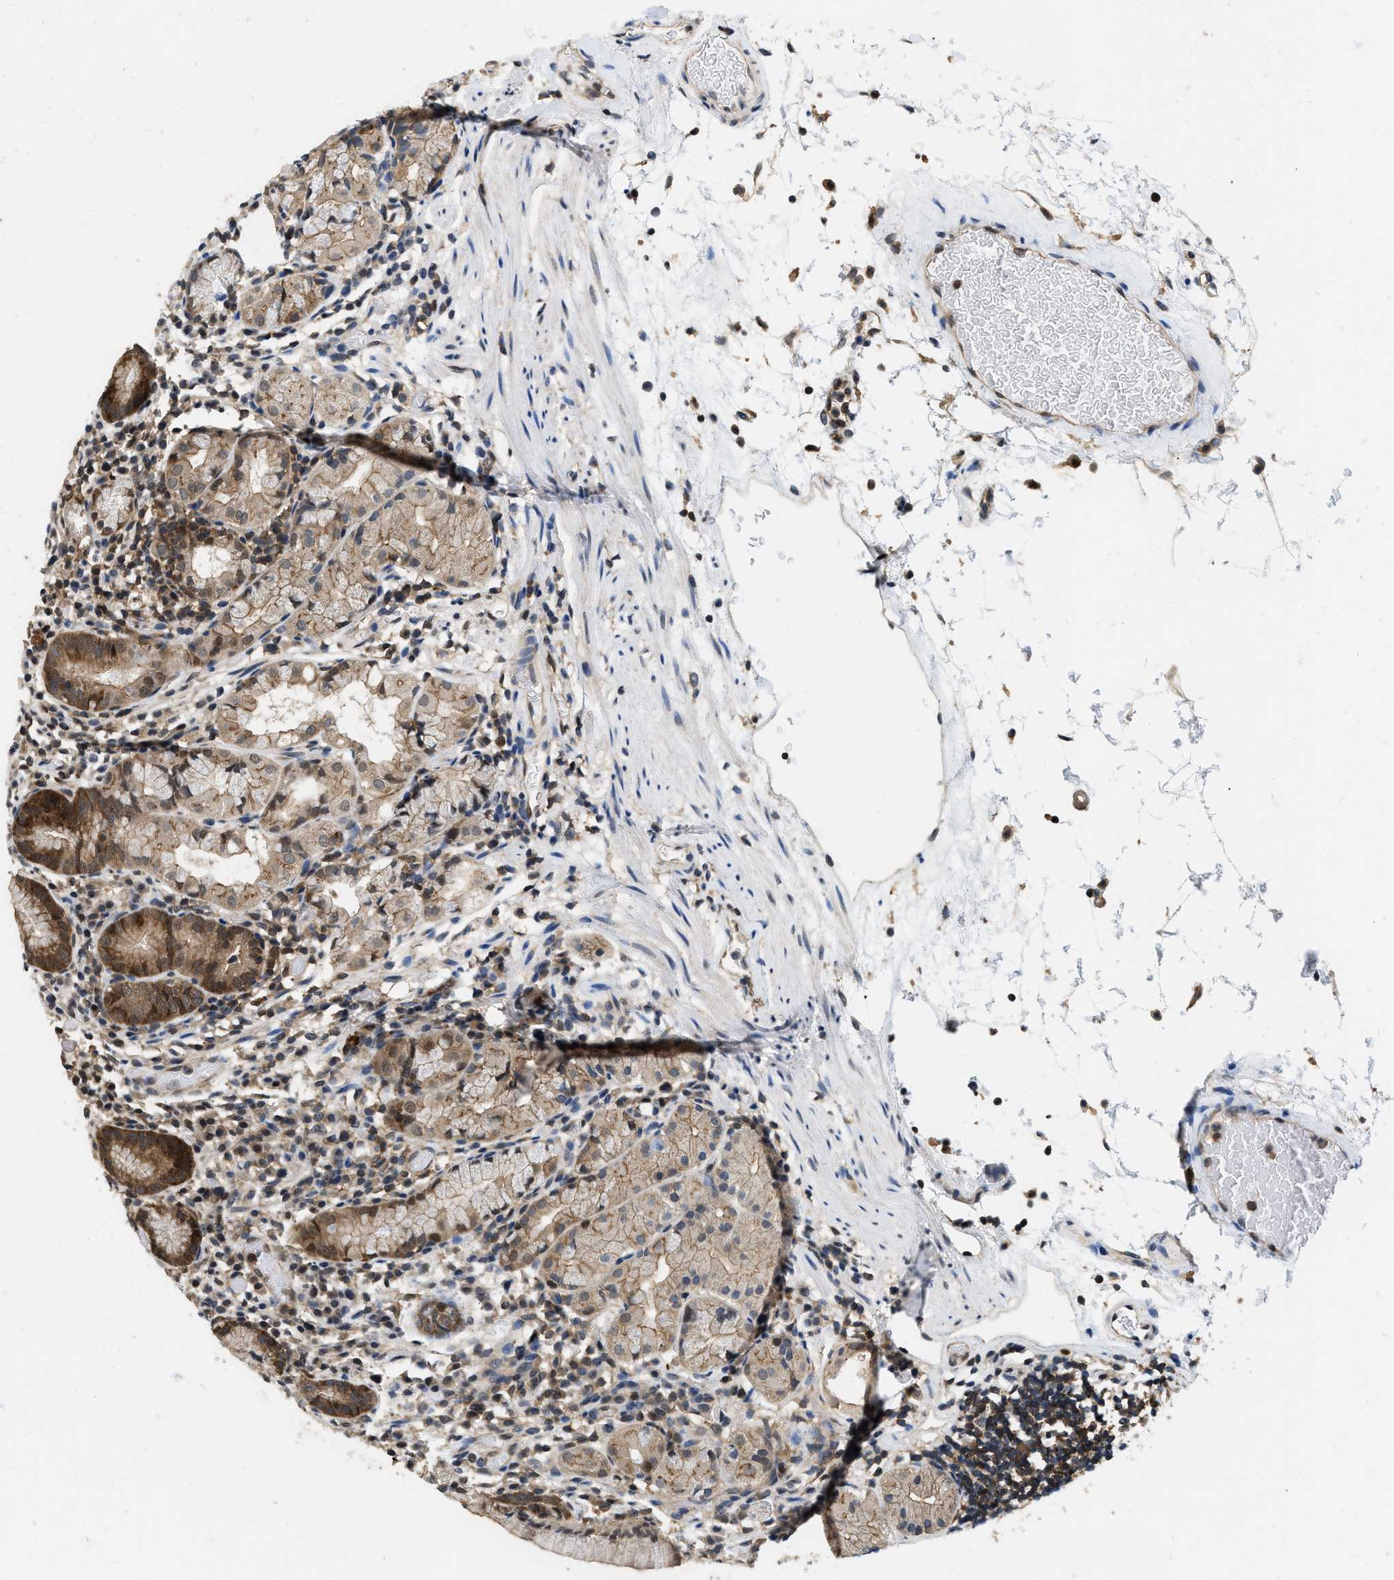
{"staining": {"intensity": "moderate", "quantity": ">75%", "location": "cytoplasmic/membranous"}, "tissue": "stomach", "cell_type": "Glandular cells", "image_type": "normal", "snomed": [{"axis": "morphology", "description": "Normal tissue, NOS"}, {"axis": "topography", "description": "Stomach"}, {"axis": "topography", "description": "Stomach, lower"}], "caption": "The micrograph displays a brown stain indicating the presence of a protein in the cytoplasmic/membranous of glandular cells in stomach.", "gene": "ATF7IP", "patient": {"sex": "female", "age": 75}}